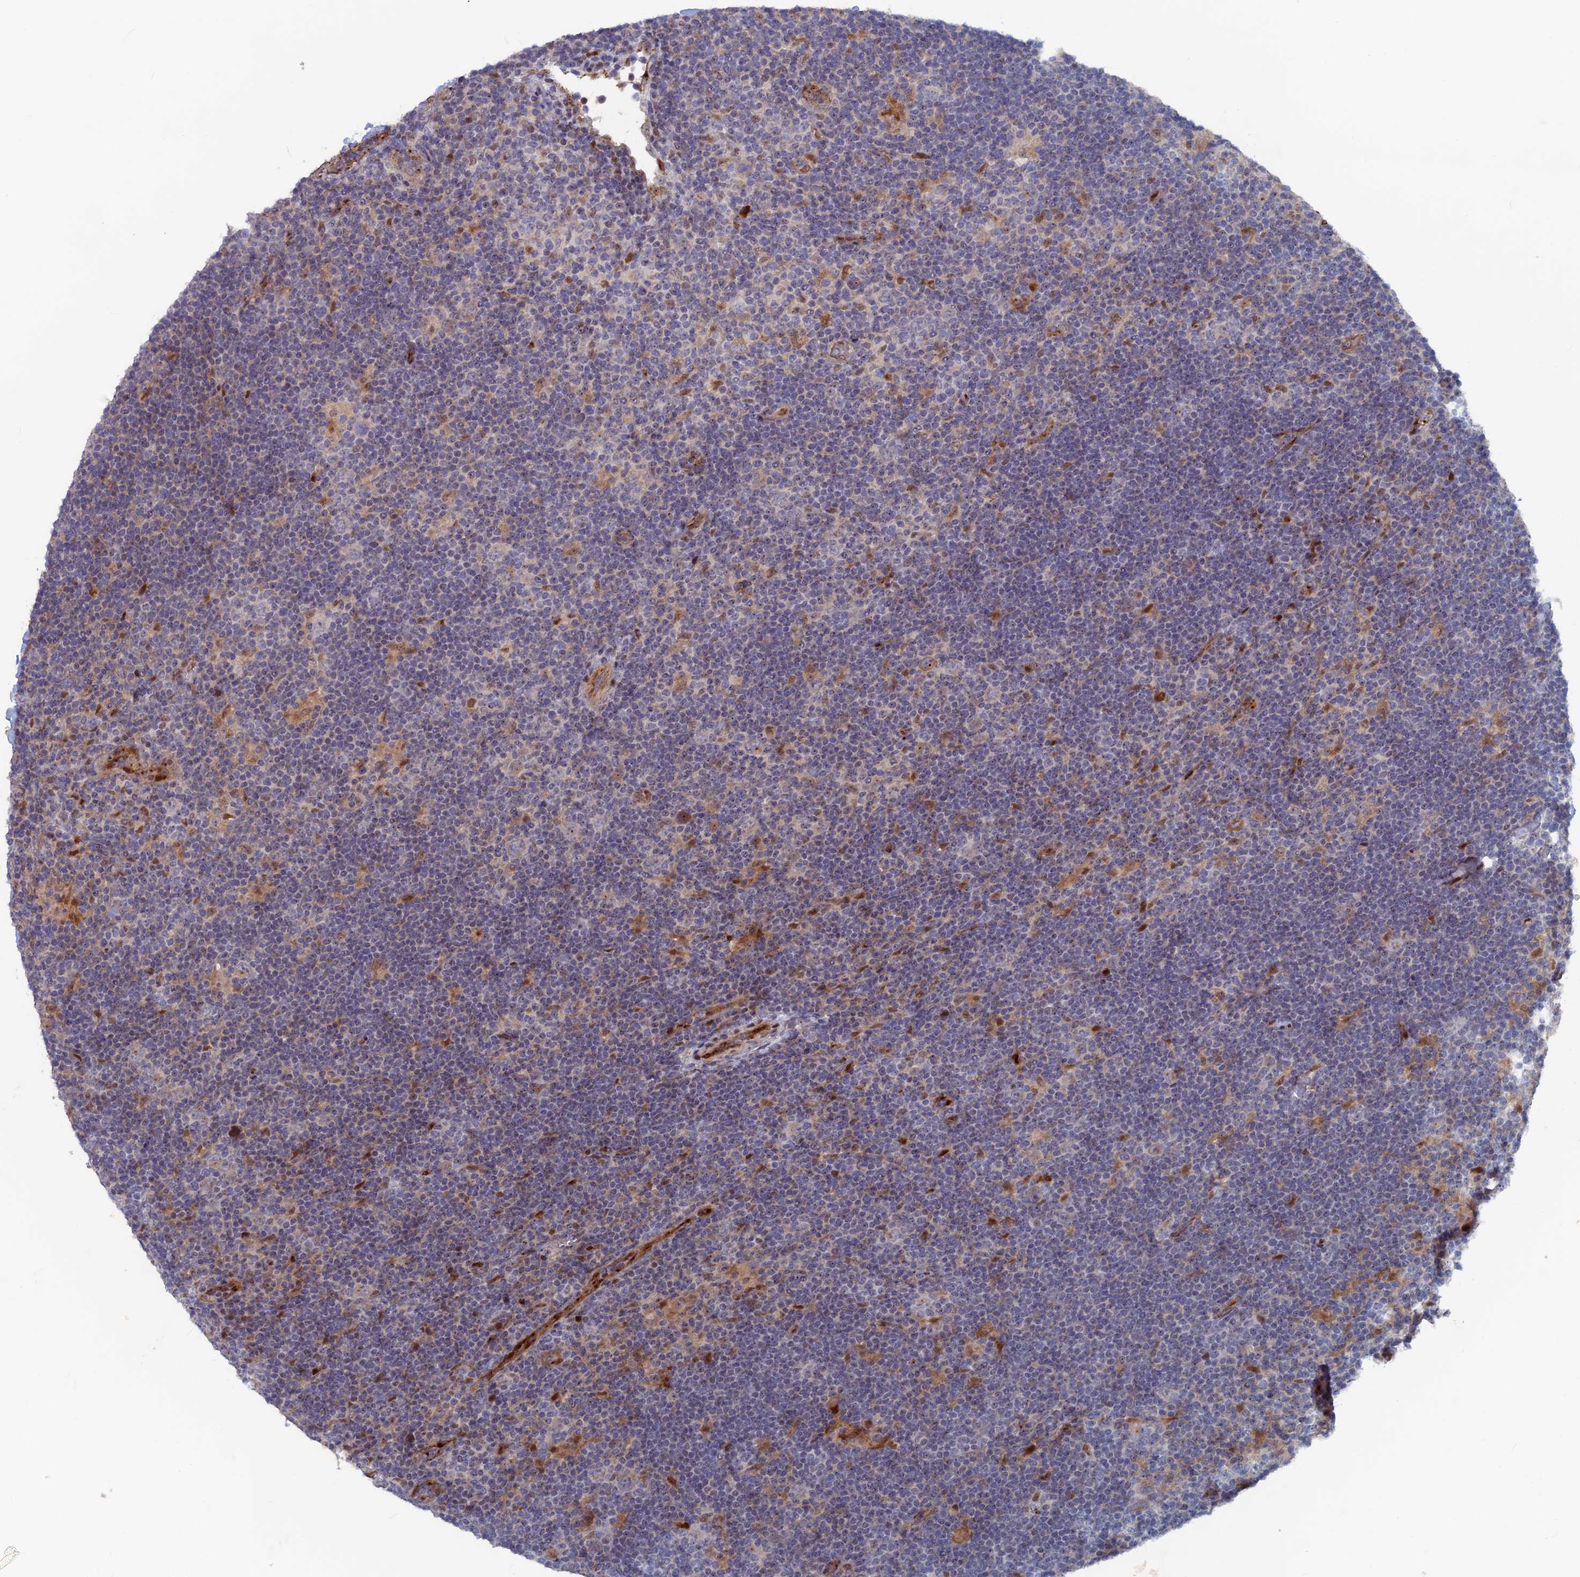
{"staining": {"intensity": "negative", "quantity": "none", "location": "none"}, "tissue": "lymphoma", "cell_type": "Tumor cells", "image_type": "cancer", "snomed": [{"axis": "morphology", "description": "Hodgkin's disease, NOS"}, {"axis": "topography", "description": "Lymph node"}], "caption": "Protein analysis of lymphoma demonstrates no significant positivity in tumor cells.", "gene": "SH3D21", "patient": {"sex": "female", "age": 57}}